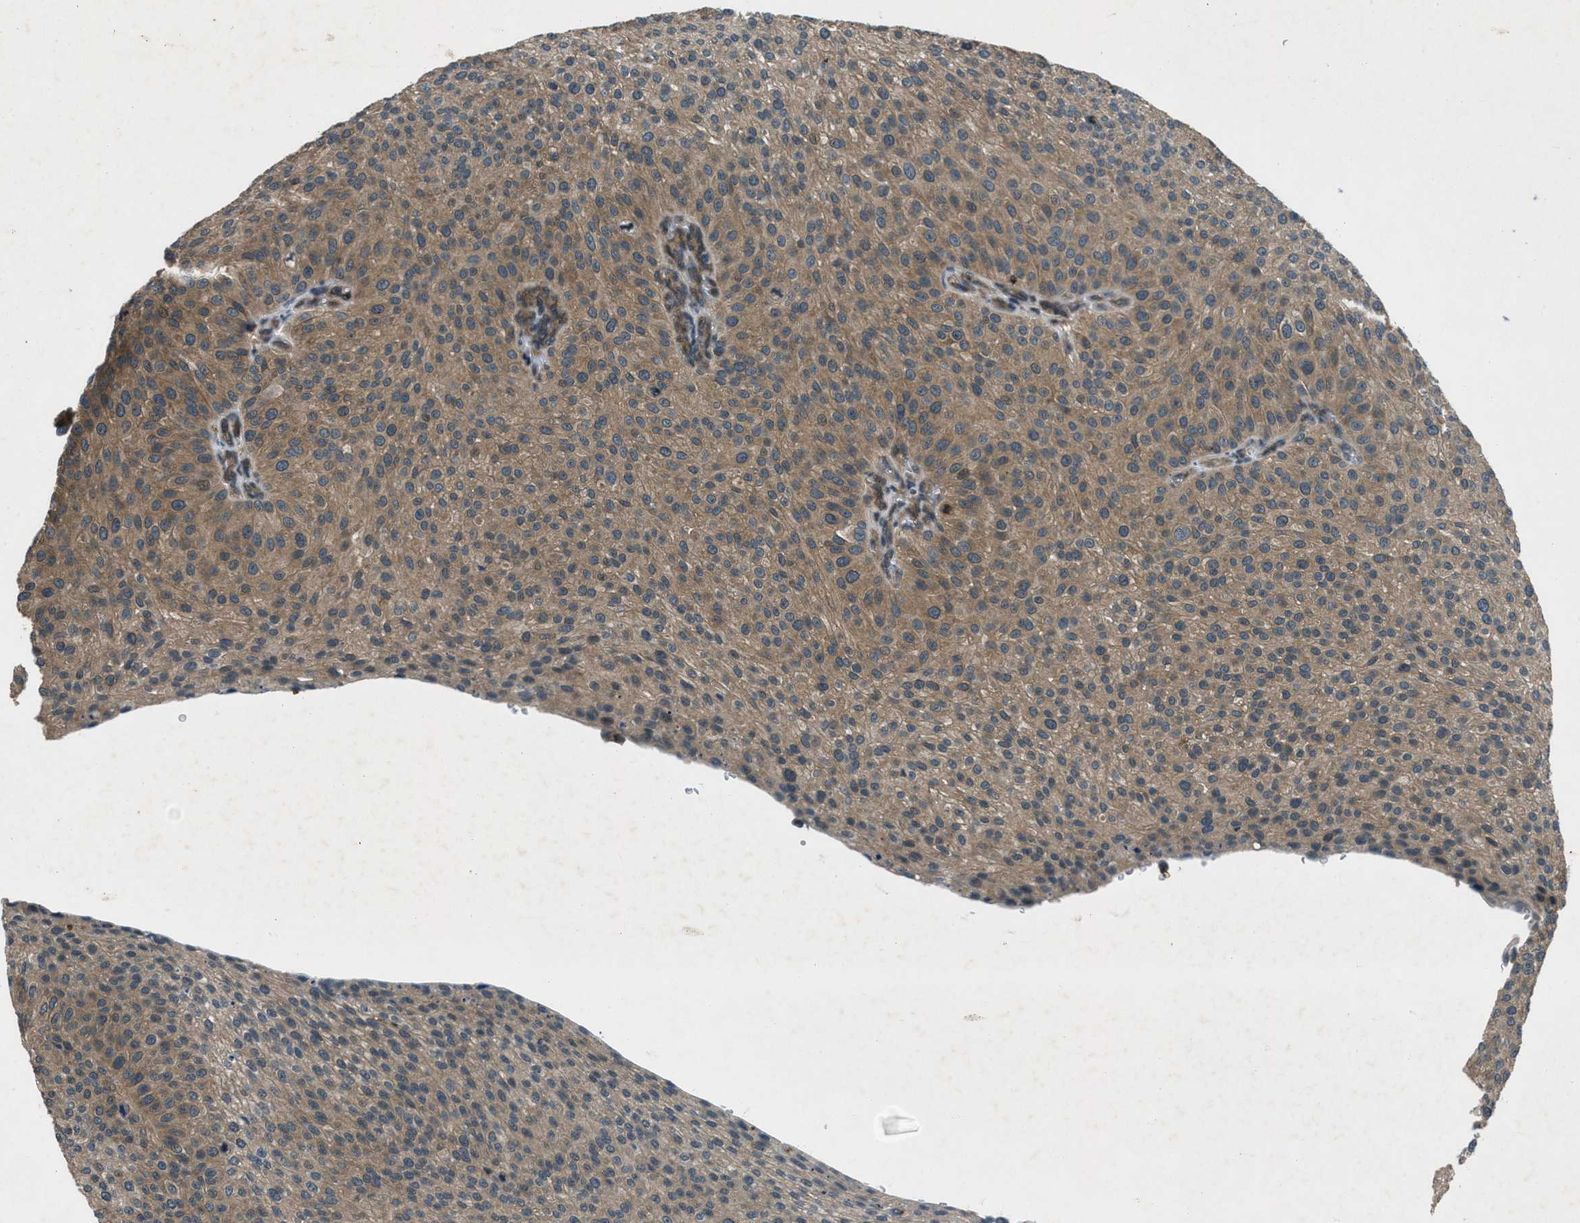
{"staining": {"intensity": "moderate", "quantity": ">75%", "location": "cytoplasmic/membranous"}, "tissue": "urothelial cancer", "cell_type": "Tumor cells", "image_type": "cancer", "snomed": [{"axis": "morphology", "description": "Urothelial carcinoma, Low grade"}, {"axis": "topography", "description": "Smooth muscle"}, {"axis": "topography", "description": "Urinary bladder"}], "caption": "Urothelial cancer stained with a brown dye displays moderate cytoplasmic/membranous positive expression in approximately >75% of tumor cells.", "gene": "EPSTI1", "patient": {"sex": "male", "age": 60}}